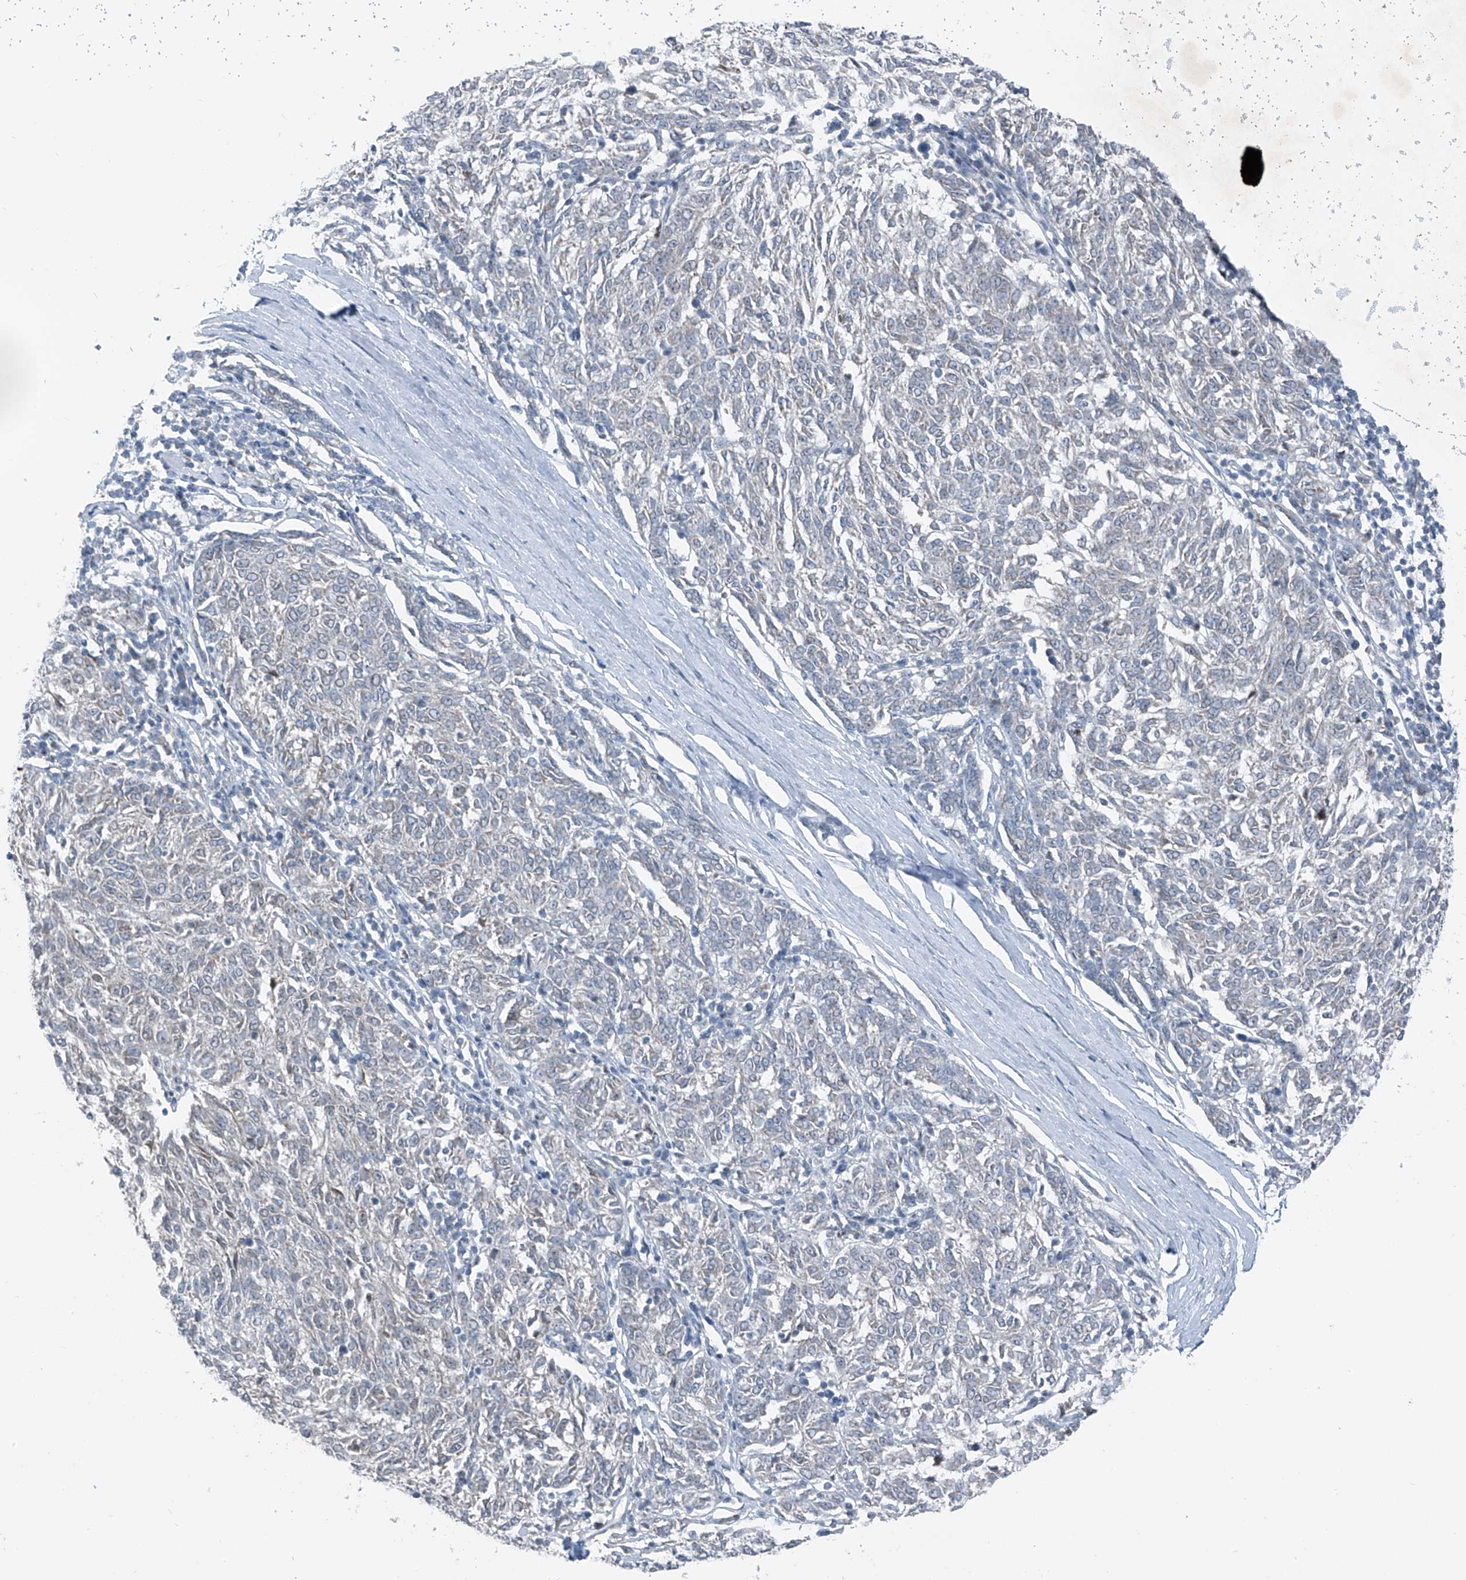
{"staining": {"intensity": "negative", "quantity": "none", "location": "none"}, "tissue": "melanoma", "cell_type": "Tumor cells", "image_type": "cancer", "snomed": [{"axis": "morphology", "description": "Malignant melanoma, NOS"}, {"axis": "topography", "description": "Skin"}], "caption": "Immunohistochemistry of human melanoma shows no staining in tumor cells.", "gene": "DYRK1B", "patient": {"sex": "female", "age": 72}}